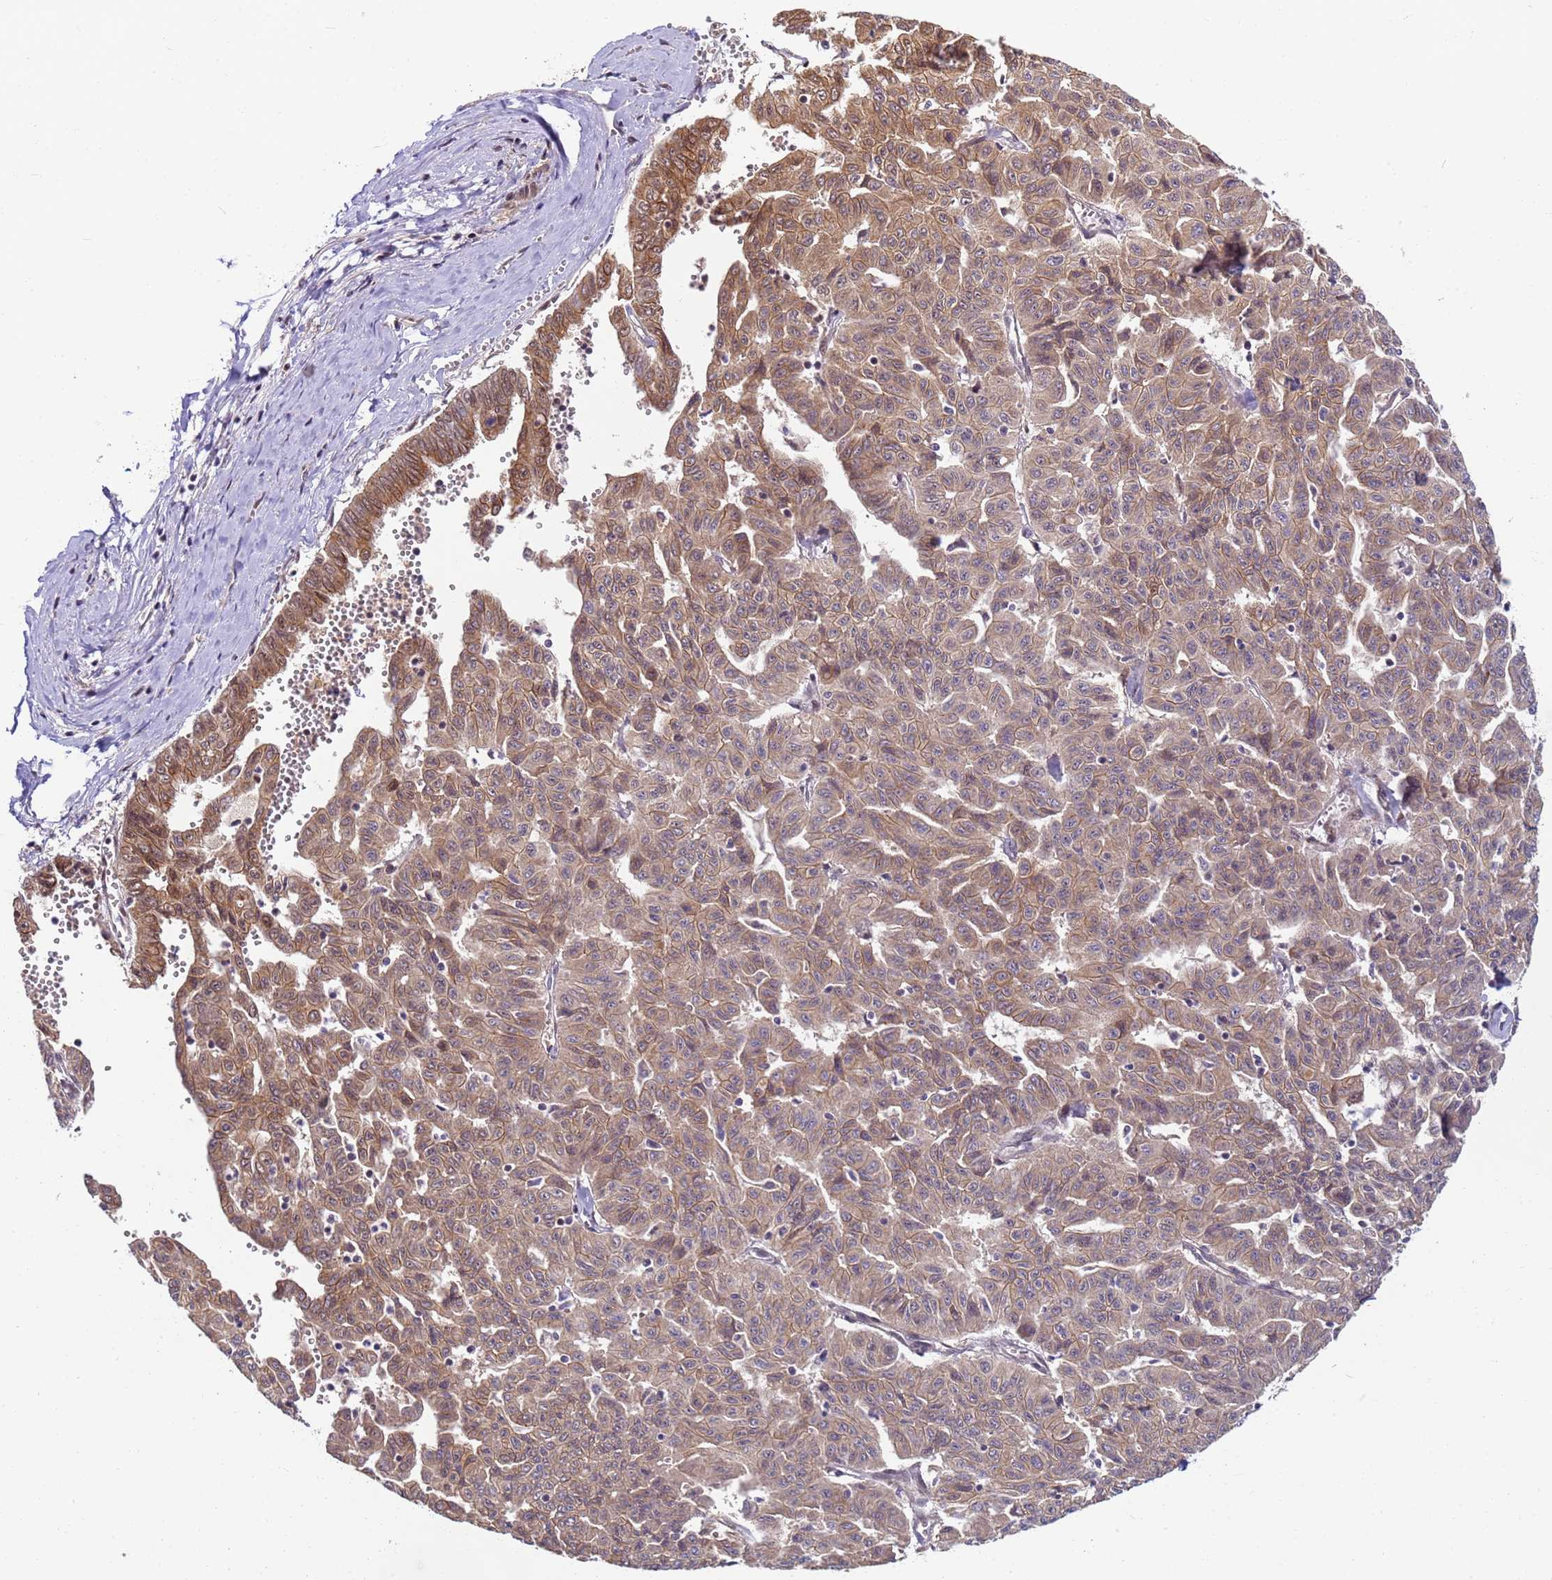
{"staining": {"intensity": "moderate", "quantity": ">75%", "location": "cytoplasmic/membranous"}, "tissue": "liver cancer", "cell_type": "Tumor cells", "image_type": "cancer", "snomed": [{"axis": "morphology", "description": "Cholangiocarcinoma"}, {"axis": "topography", "description": "Liver"}], "caption": "Immunohistochemistry of liver cholangiocarcinoma exhibits medium levels of moderate cytoplasmic/membranous staining in approximately >75% of tumor cells.", "gene": "RAPGEF3", "patient": {"sex": "female", "age": 77}}